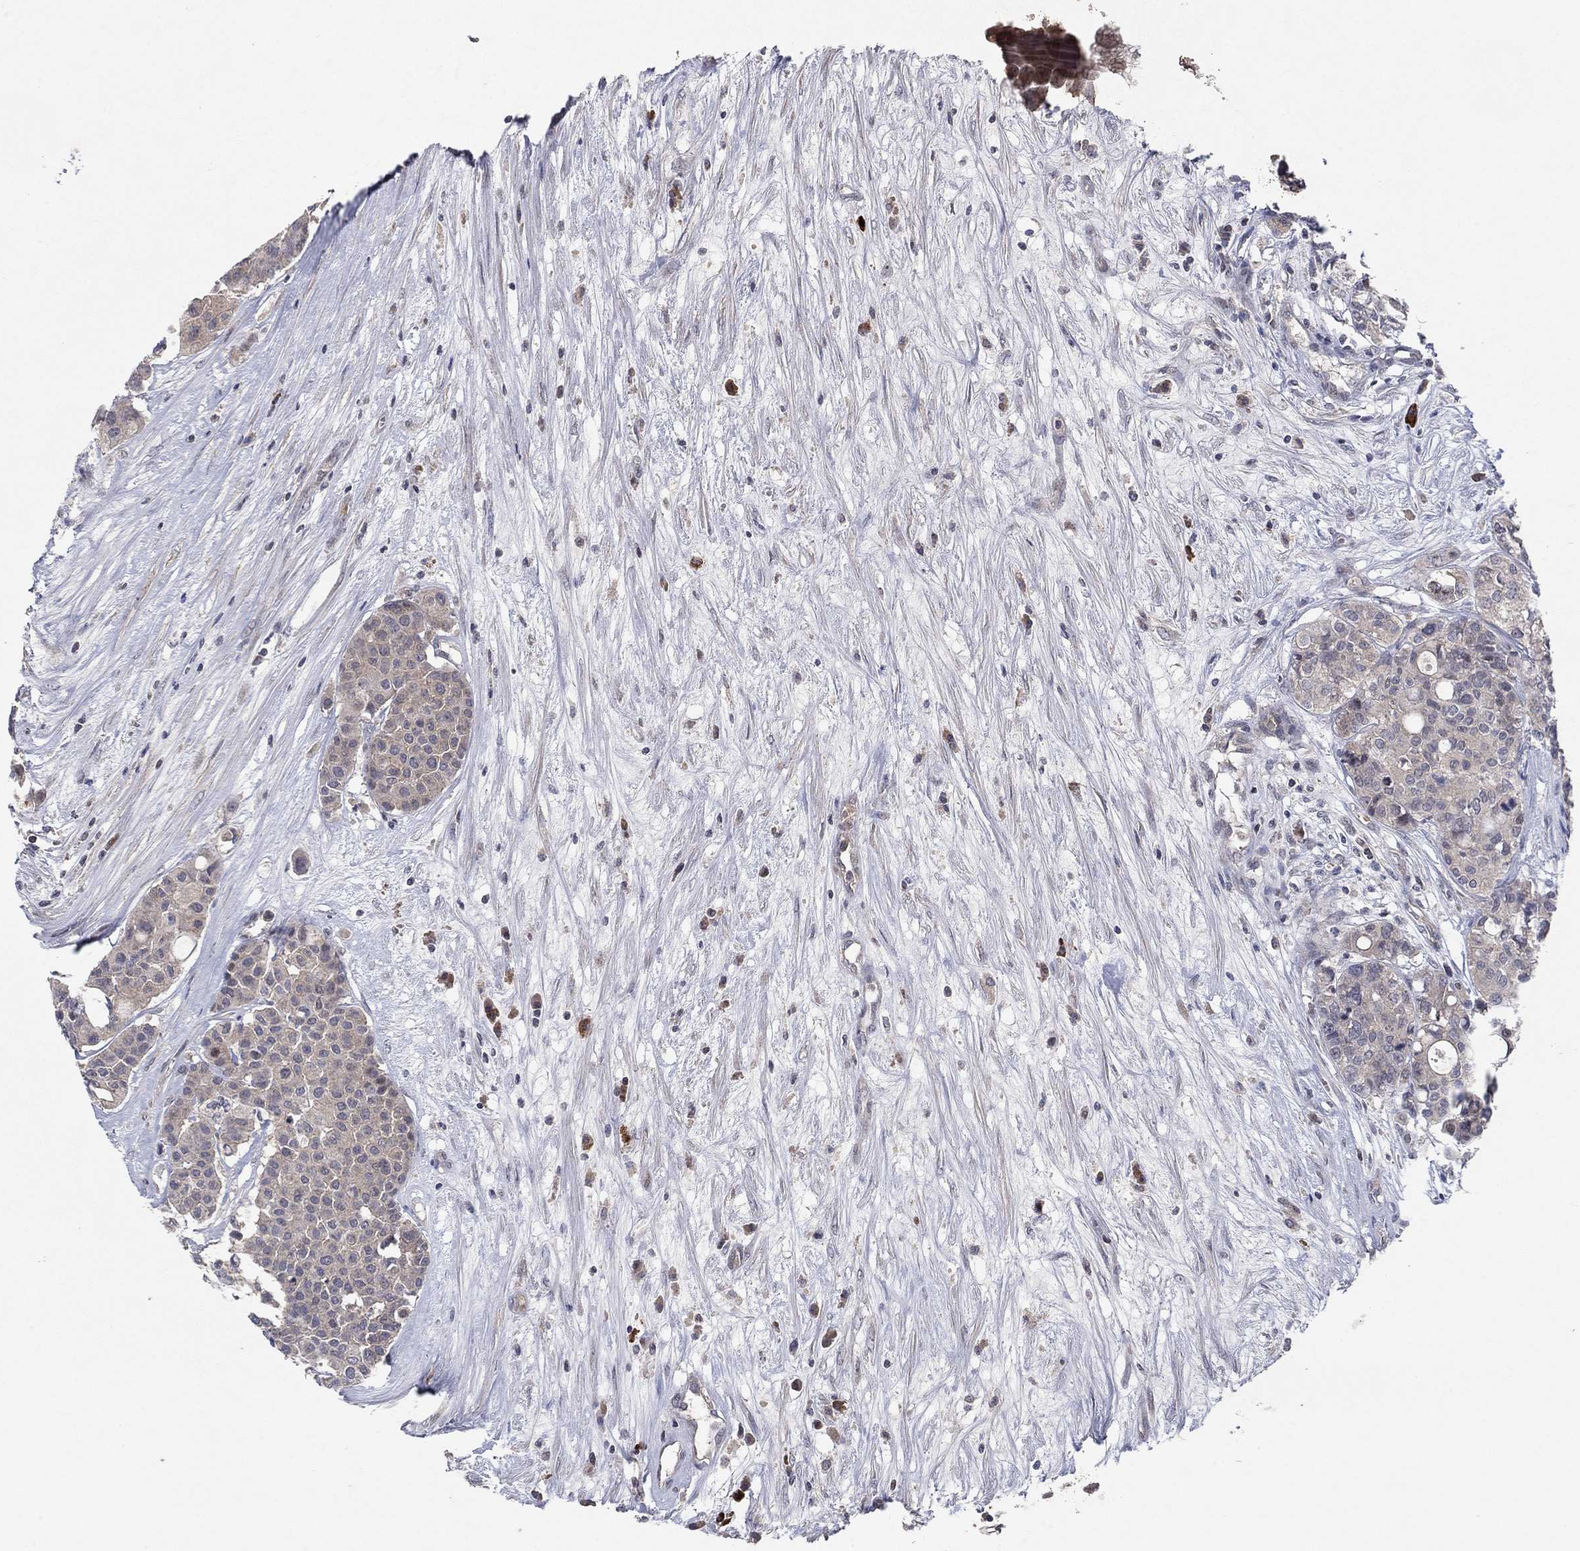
{"staining": {"intensity": "weak", "quantity": "<25%", "location": "cytoplasmic/membranous"}, "tissue": "carcinoid", "cell_type": "Tumor cells", "image_type": "cancer", "snomed": [{"axis": "morphology", "description": "Carcinoid, malignant, NOS"}, {"axis": "topography", "description": "Colon"}], "caption": "Carcinoid was stained to show a protein in brown. There is no significant expression in tumor cells. The staining was performed using DAB to visualize the protein expression in brown, while the nuclei were stained in blue with hematoxylin (Magnification: 20x).", "gene": "IL4", "patient": {"sex": "male", "age": 81}}